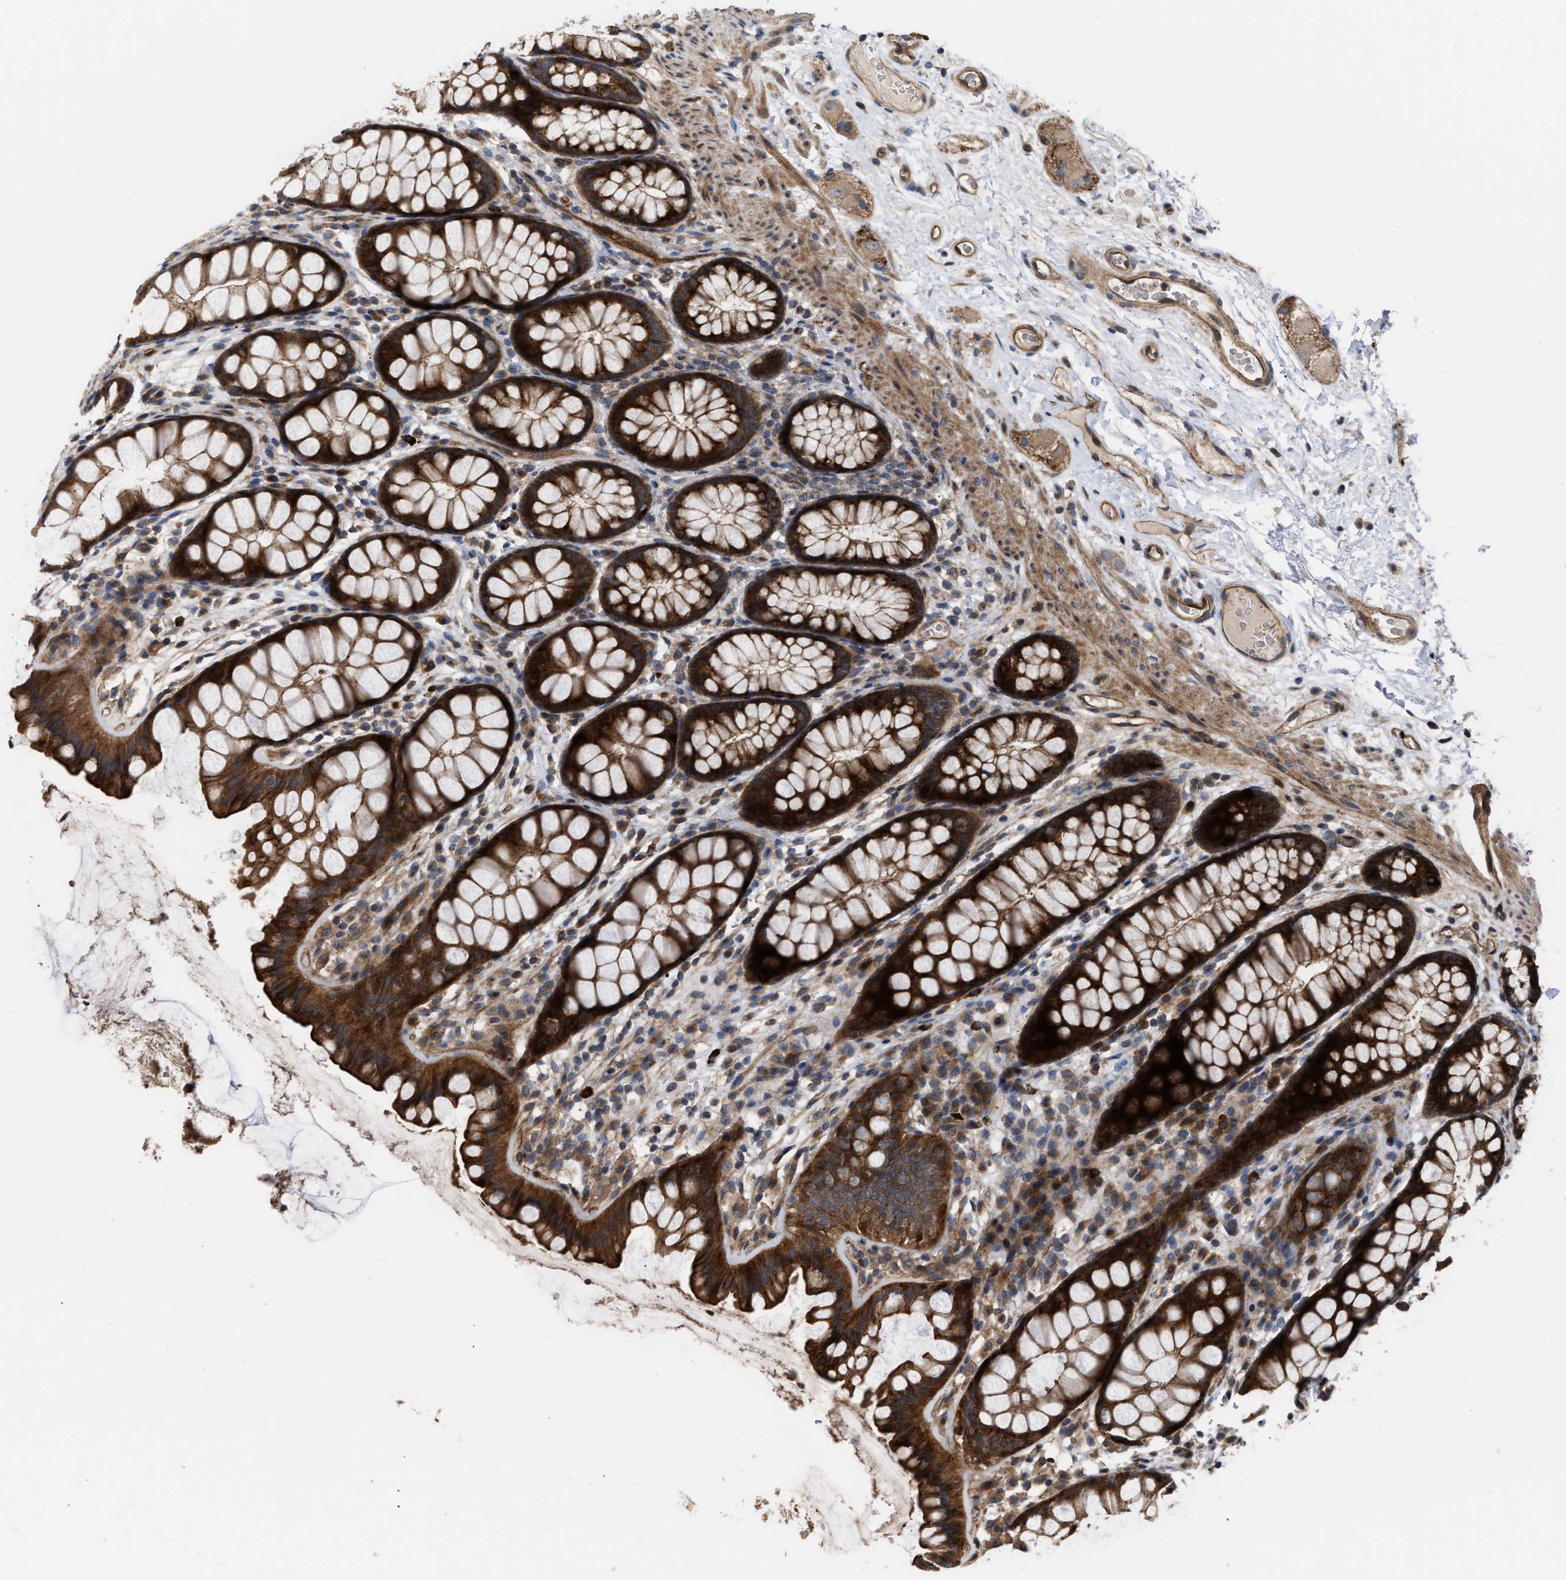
{"staining": {"intensity": "moderate", "quantity": "25%-75%", "location": "cytoplasmic/membranous"}, "tissue": "colon", "cell_type": "Endothelial cells", "image_type": "normal", "snomed": [{"axis": "morphology", "description": "Normal tissue, NOS"}, {"axis": "topography", "description": "Colon"}], "caption": "Moderate cytoplasmic/membranous staining is seen in about 25%-75% of endothelial cells in benign colon. The protein is shown in brown color, while the nuclei are stained blue.", "gene": "STAU1", "patient": {"sex": "female", "age": 55}}